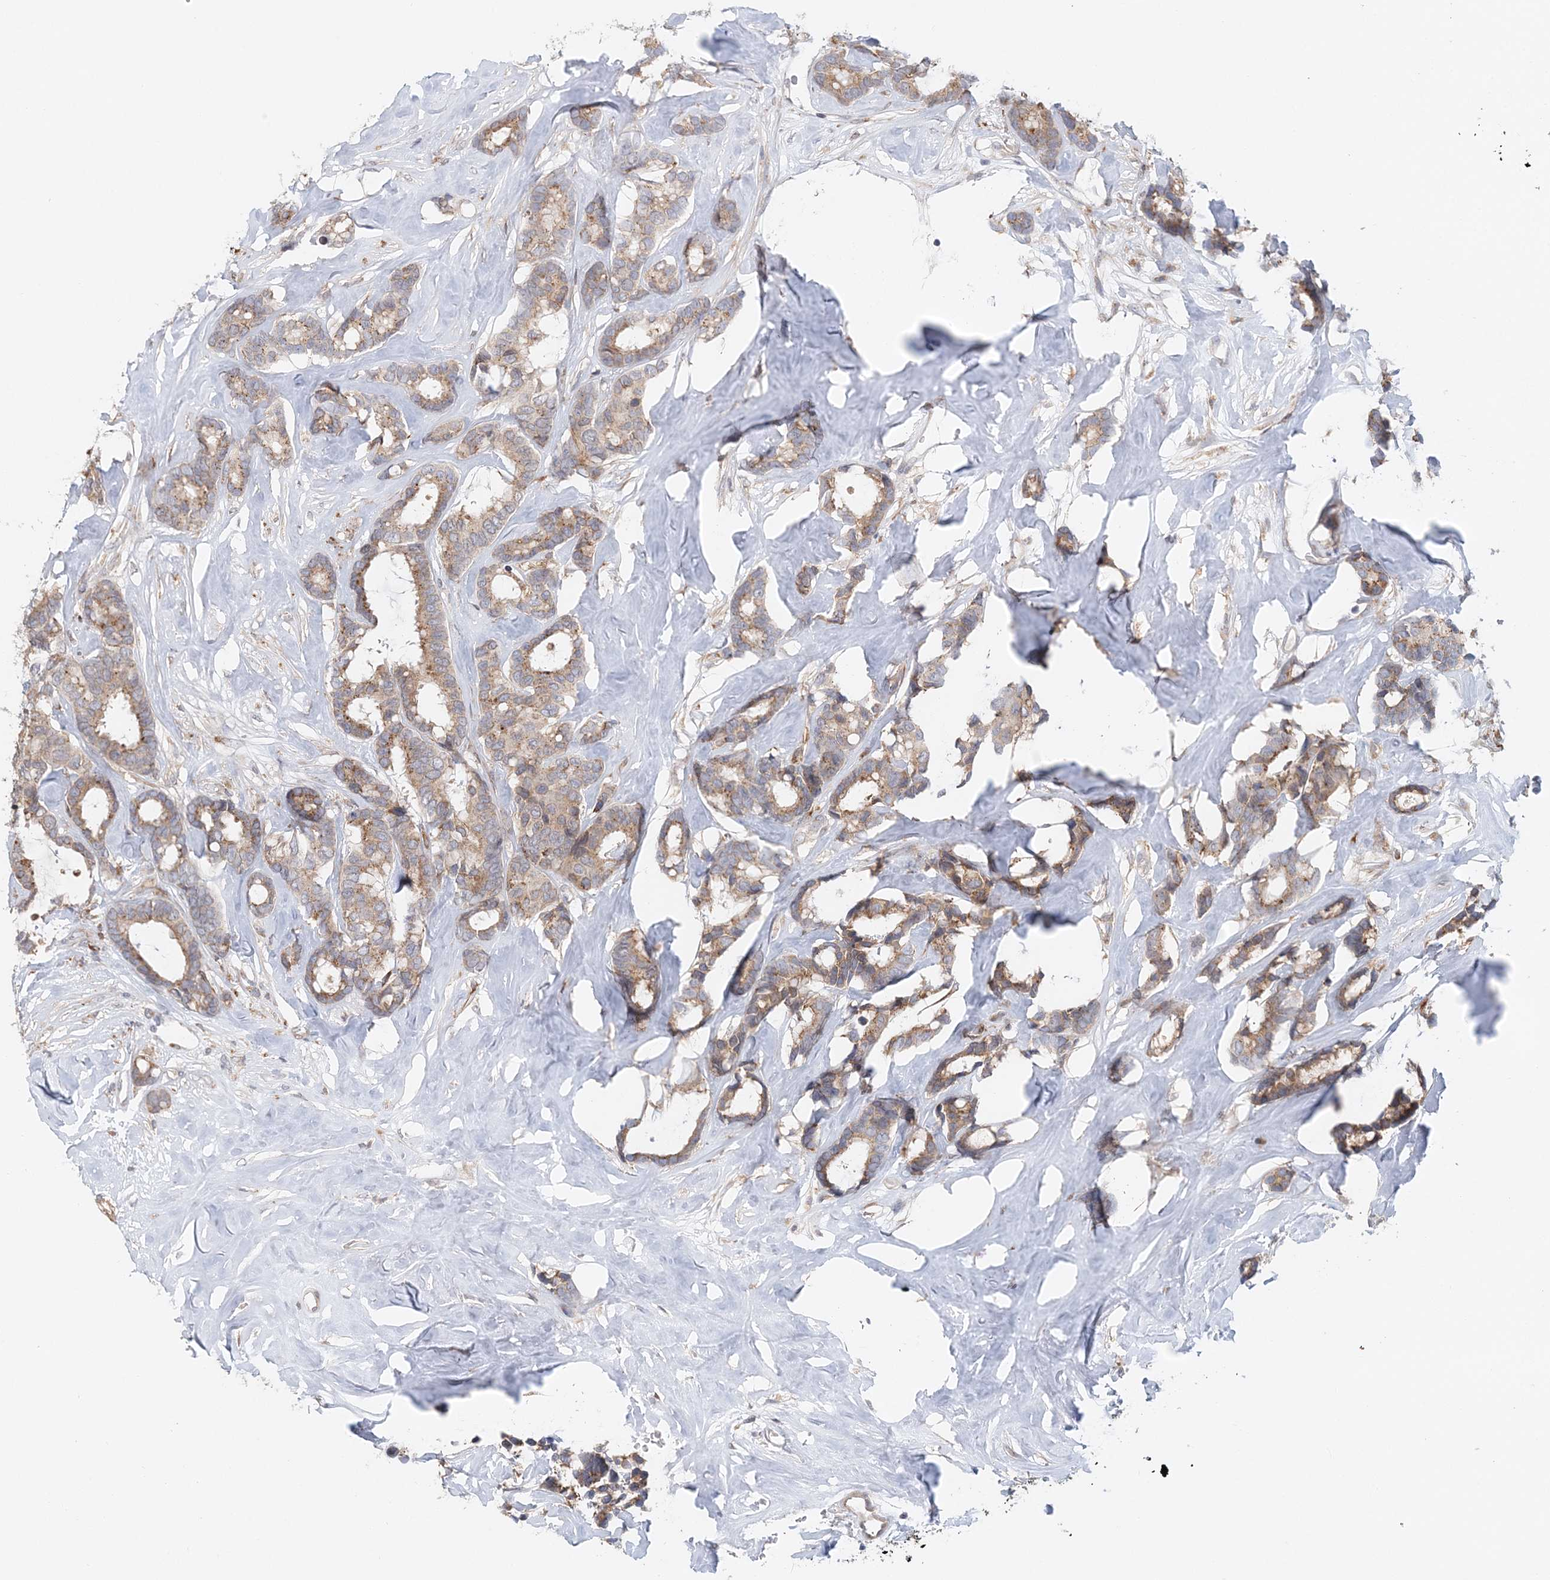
{"staining": {"intensity": "moderate", "quantity": ">75%", "location": "cytoplasmic/membranous"}, "tissue": "breast cancer", "cell_type": "Tumor cells", "image_type": "cancer", "snomed": [{"axis": "morphology", "description": "Duct carcinoma"}, {"axis": "topography", "description": "Breast"}], "caption": "A brown stain labels moderate cytoplasmic/membranous staining of a protein in breast cancer tumor cells.", "gene": "PCYOX1L", "patient": {"sex": "female", "age": 87}}